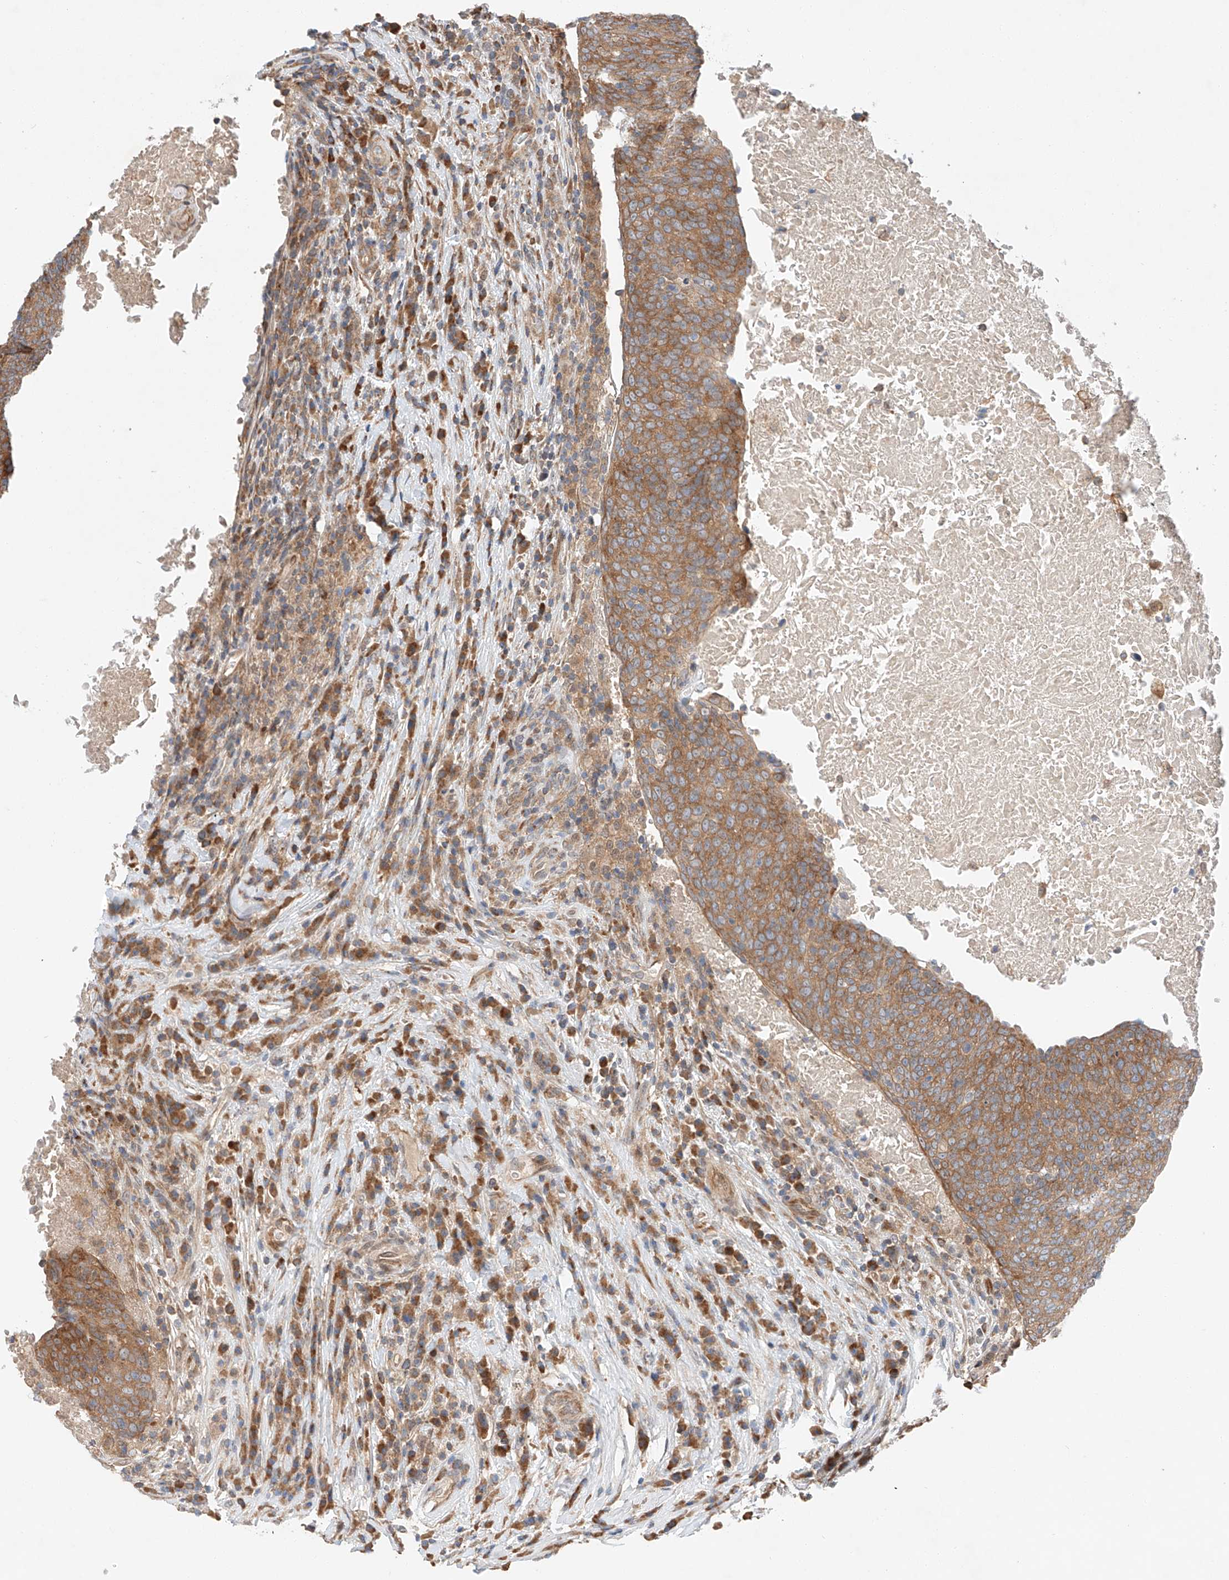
{"staining": {"intensity": "moderate", "quantity": ">75%", "location": "cytoplasmic/membranous"}, "tissue": "head and neck cancer", "cell_type": "Tumor cells", "image_type": "cancer", "snomed": [{"axis": "morphology", "description": "Squamous cell carcinoma, NOS"}, {"axis": "morphology", "description": "Squamous cell carcinoma, metastatic, NOS"}, {"axis": "topography", "description": "Lymph node"}, {"axis": "topography", "description": "Head-Neck"}], "caption": "Immunohistochemical staining of human head and neck cancer (metastatic squamous cell carcinoma) reveals medium levels of moderate cytoplasmic/membranous staining in about >75% of tumor cells. (DAB IHC with brightfield microscopy, high magnification).", "gene": "RUSC1", "patient": {"sex": "male", "age": 62}}